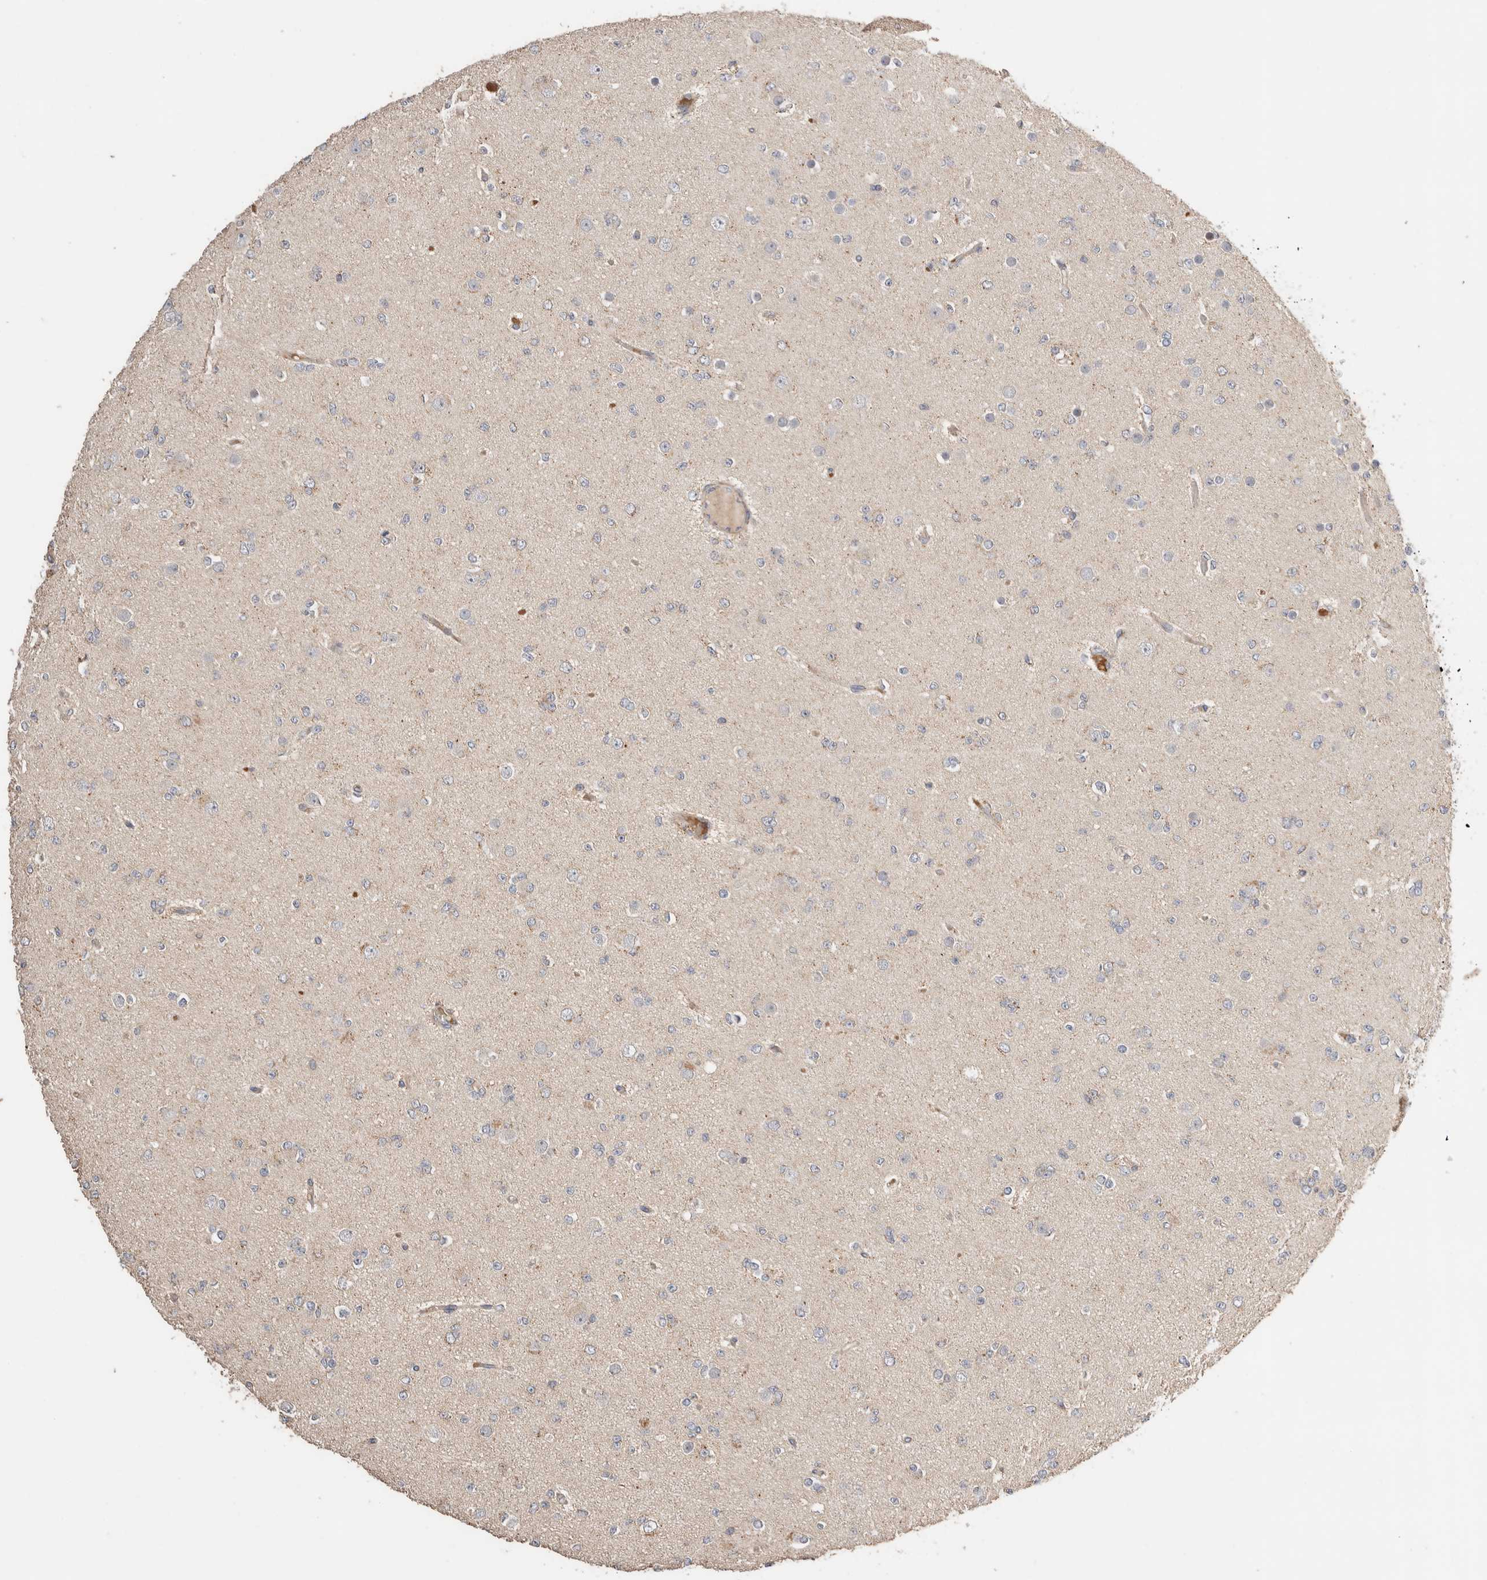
{"staining": {"intensity": "negative", "quantity": "none", "location": "none"}, "tissue": "glioma", "cell_type": "Tumor cells", "image_type": "cancer", "snomed": [{"axis": "morphology", "description": "Glioma, malignant, Low grade"}, {"axis": "topography", "description": "Brain"}], "caption": "High magnification brightfield microscopy of glioma stained with DAB (3,3'-diaminobenzidine) (brown) and counterstained with hematoxylin (blue): tumor cells show no significant positivity.", "gene": "WDR91", "patient": {"sex": "female", "age": 22}}